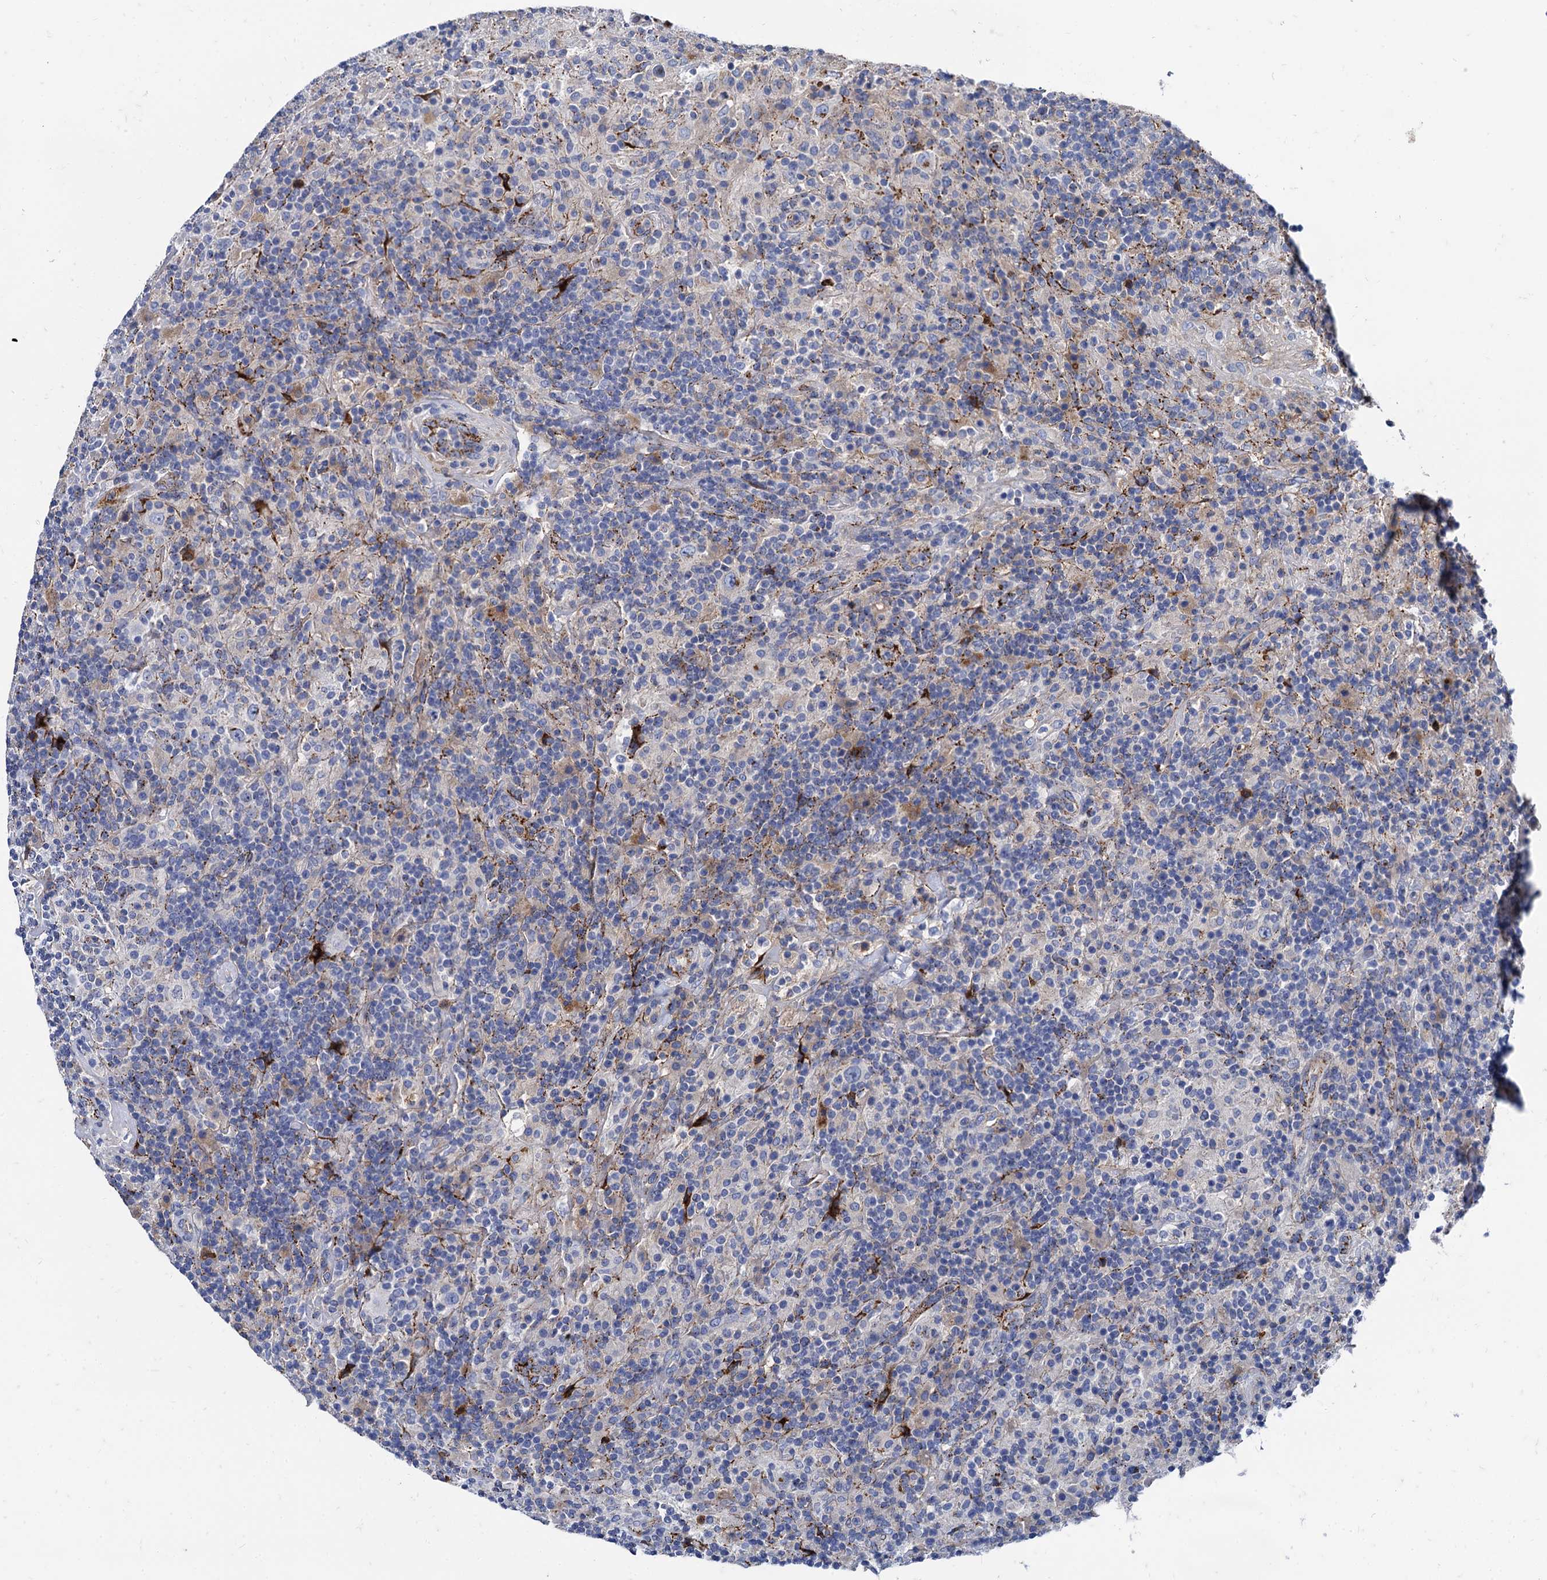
{"staining": {"intensity": "negative", "quantity": "none", "location": "none"}, "tissue": "lymphoma", "cell_type": "Tumor cells", "image_type": "cancer", "snomed": [{"axis": "morphology", "description": "Hodgkin's disease, NOS"}, {"axis": "topography", "description": "Lymph node"}], "caption": "The photomicrograph reveals no significant staining in tumor cells of Hodgkin's disease.", "gene": "APOD", "patient": {"sex": "male", "age": 70}}